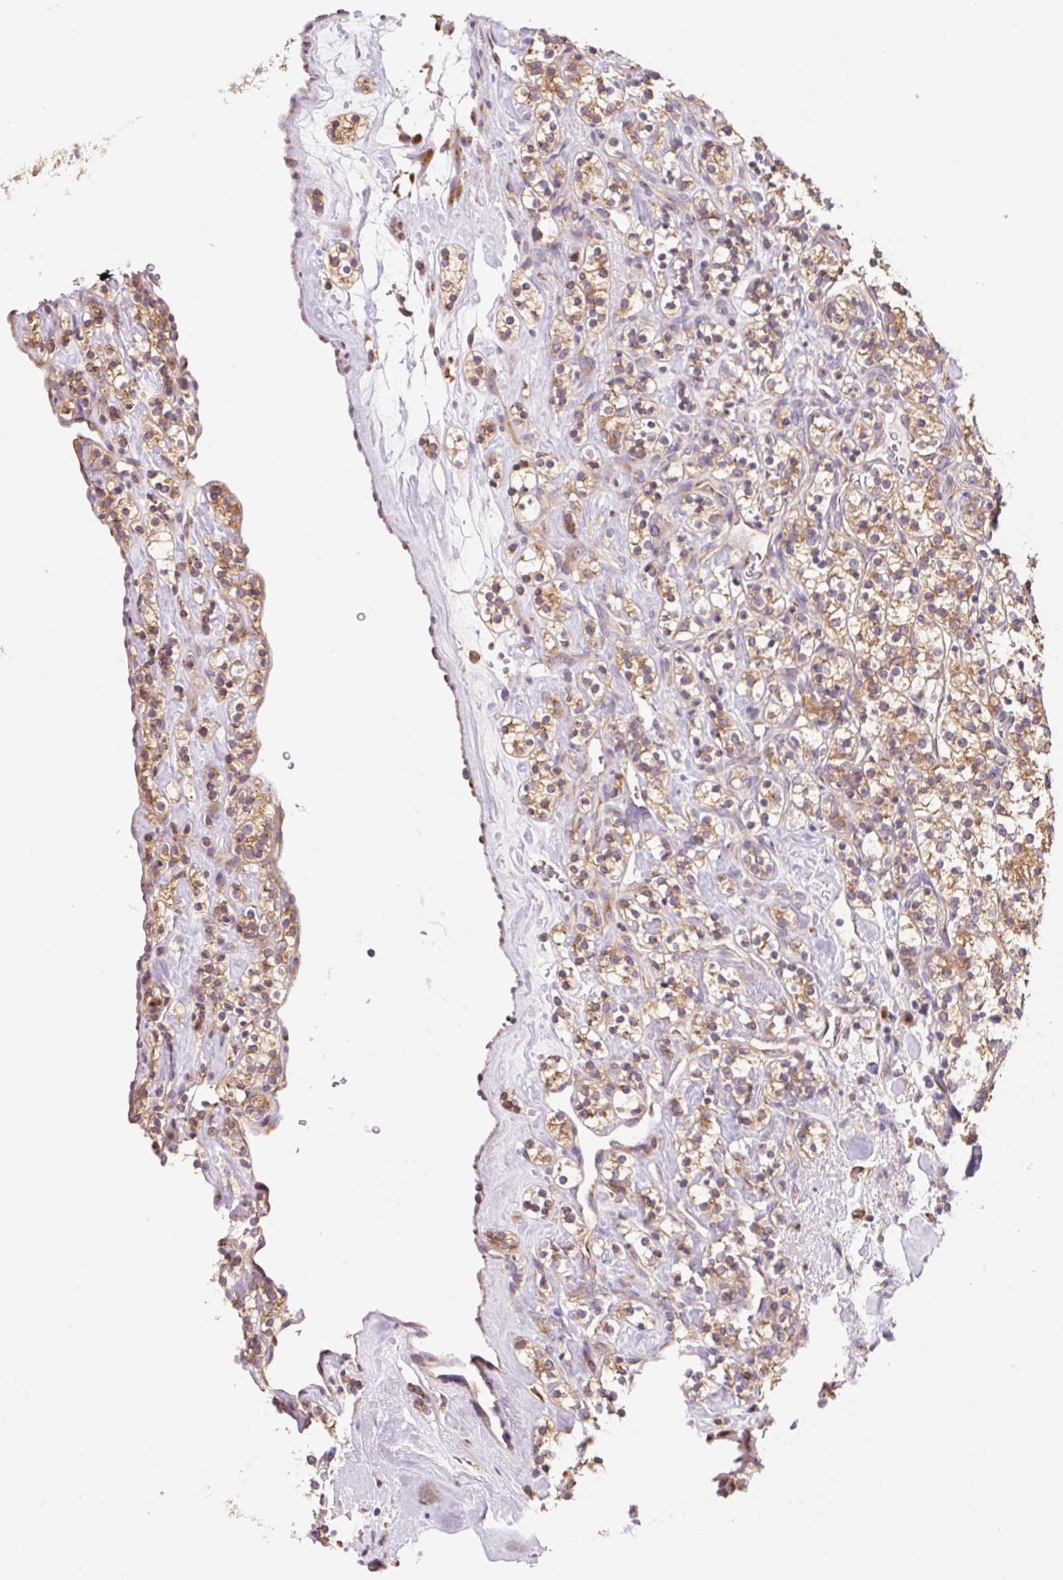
{"staining": {"intensity": "weak", "quantity": ">75%", "location": "cytoplasmic/membranous"}, "tissue": "renal cancer", "cell_type": "Tumor cells", "image_type": "cancer", "snomed": [{"axis": "morphology", "description": "Adenocarcinoma, NOS"}, {"axis": "topography", "description": "Kidney"}], "caption": "This is a micrograph of IHC staining of adenocarcinoma (renal), which shows weak staining in the cytoplasmic/membranous of tumor cells.", "gene": "RAB1A", "patient": {"sex": "male", "age": 77}}